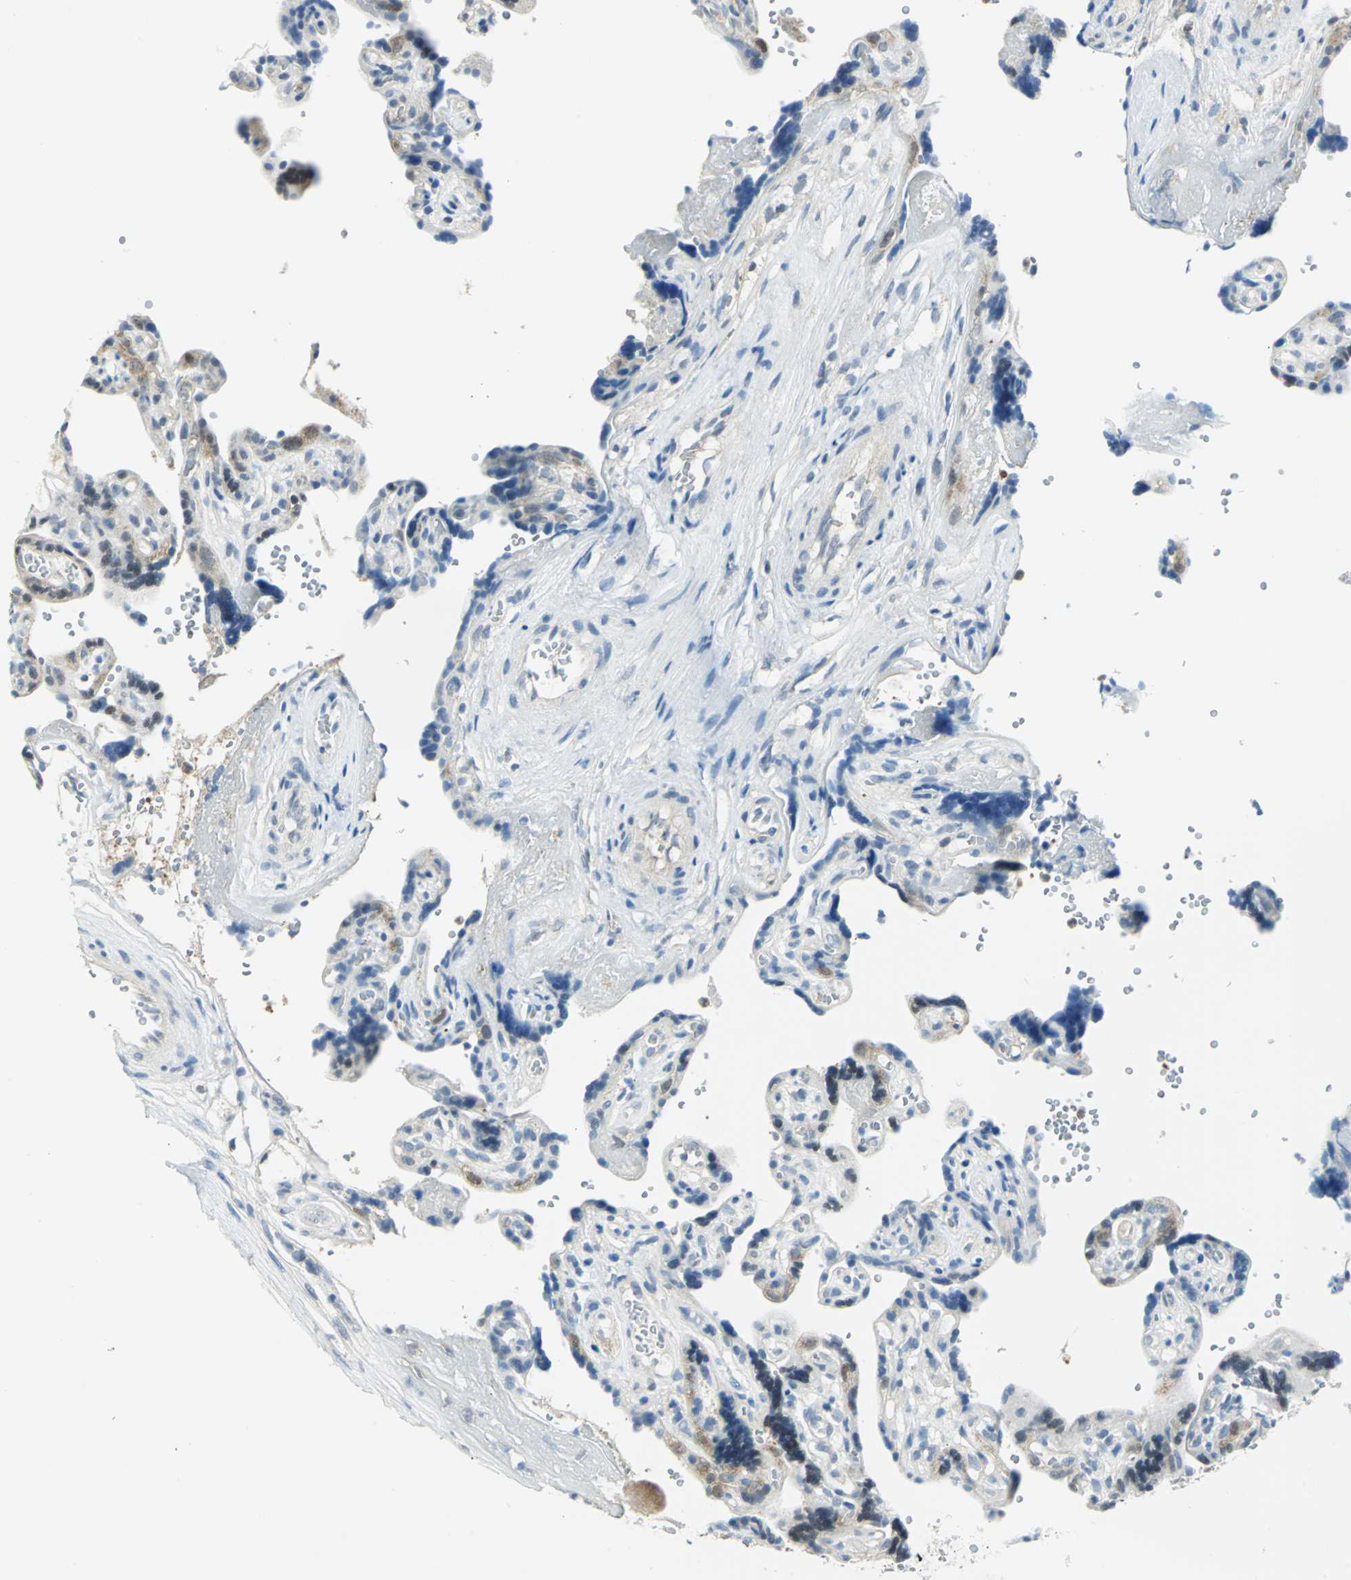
{"staining": {"intensity": "weak", "quantity": "25%-75%", "location": "cytoplasmic/membranous"}, "tissue": "placenta", "cell_type": "Decidual cells", "image_type": "normal", "snomed": [{"axis": "morphology", "description": "Normal tissue, NOS"}, {"axis": "topography", "description": "Placenta"}], "caption": "DAB (3,3'-diaminobenzidine) immunohistochemical staining of normal human placenta demonstrates weak cytoplasmic/membranous protein expression in about 25%-75% of decidual cells. Nuclei are stained in blue.", "gene": "ALDOA", "patient": {"sex": "female", "age": 30}}